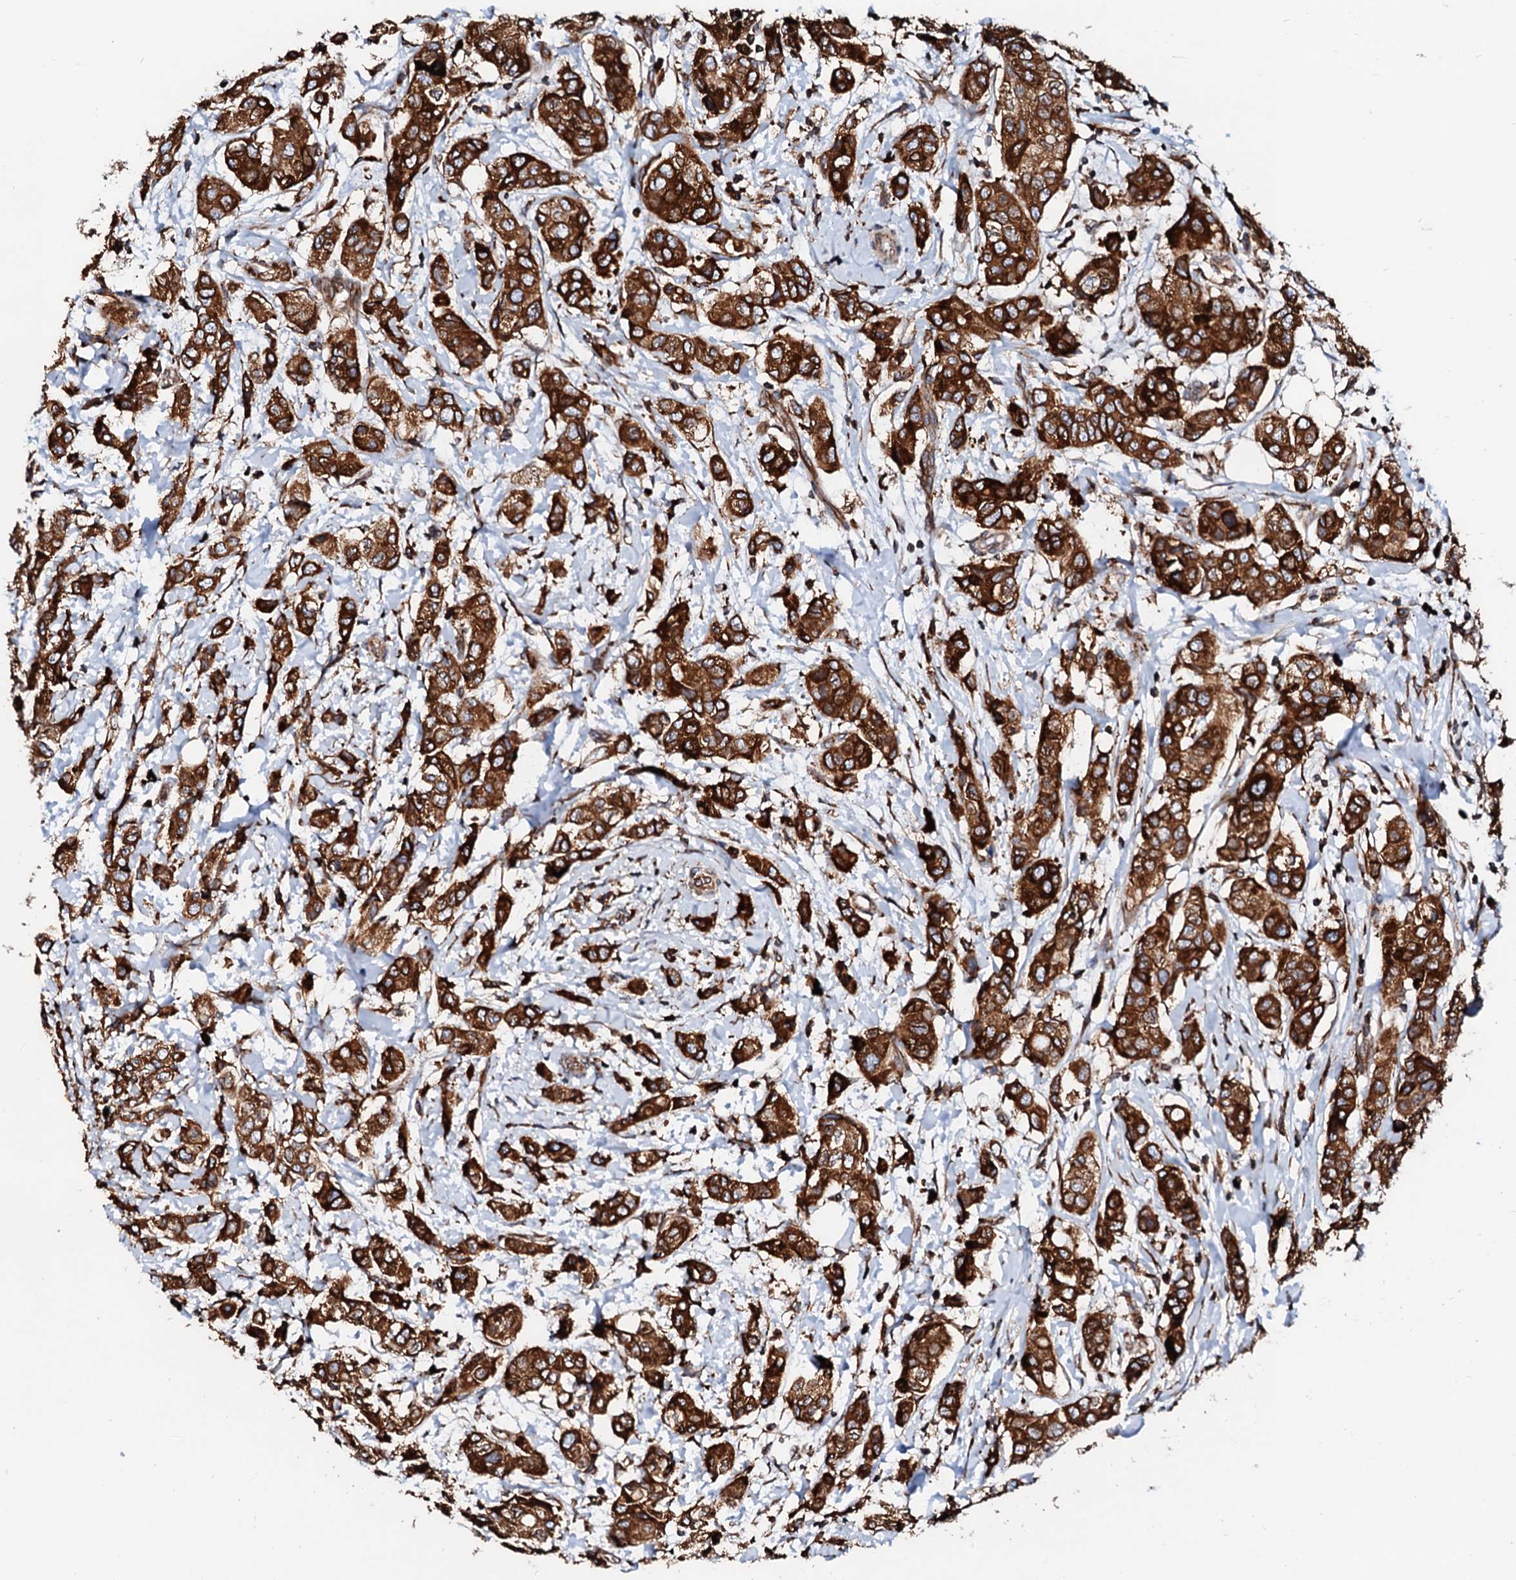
{"staining": {"intensity": "strong", "quantity": ">75%", "location": "cytoplasmic/membranous"}, "tissue": "breast cancer", "cell_type": "Tumor cells", "image_type": "cancer", "snomed": [{"axis": "morphology", "description": "Lobular carcinoma"}, {"axis": "topography", "description": "Breast"}], "caption": "There is high levels of strong cytoplasmic/membranous staining in tumor cells of breast cancer (lobular carcinoma), as demonstrated by immunohistochemical staining (brown color).", "gene": "DERL1", "patient": {"sex": "female", "age": 51}}